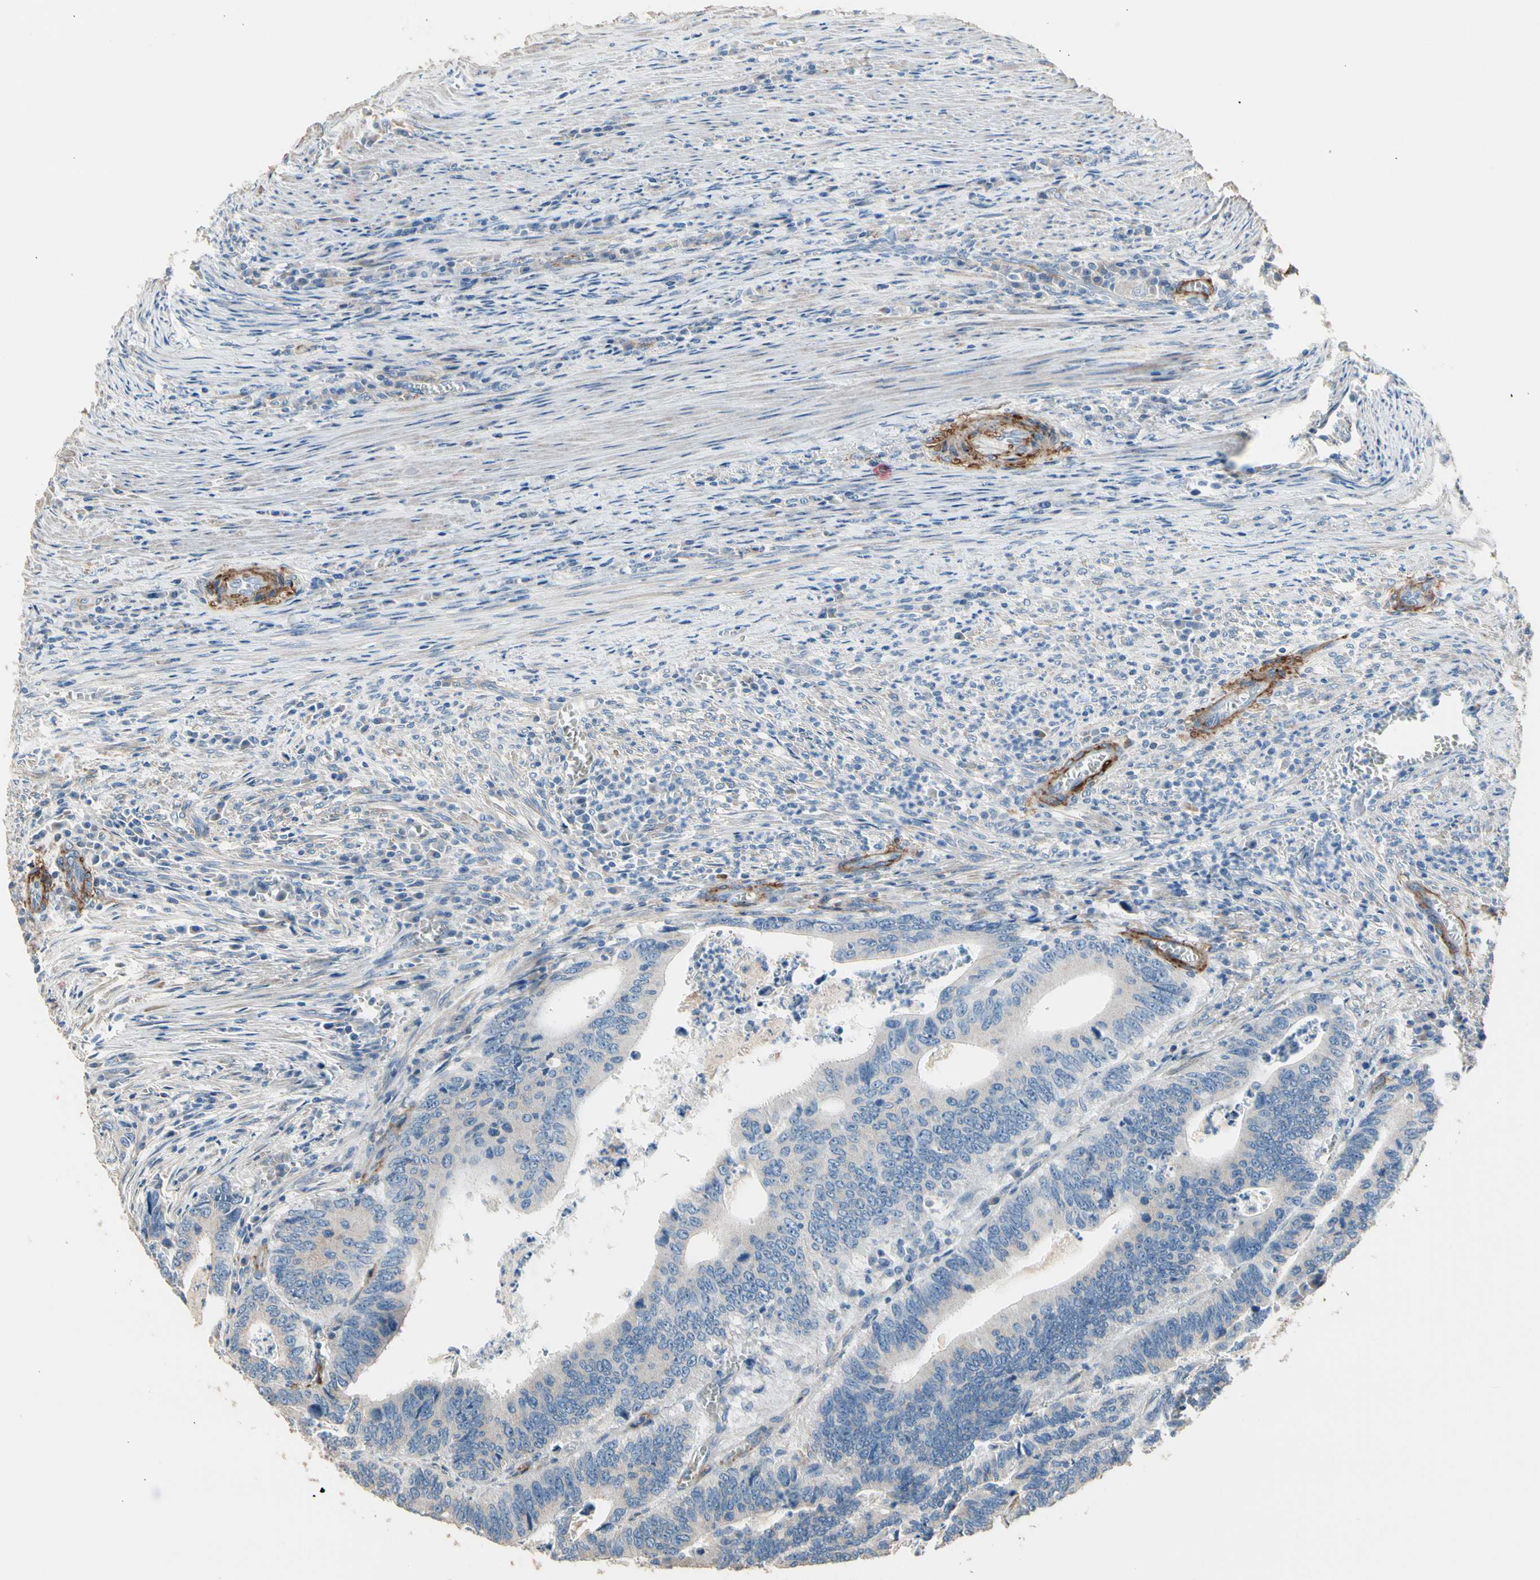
{"staining": {"intensity": "weak", "quantity": "<25%", "location": "cytoplasmic/membranous"}, "tissue": "colorectal cancer", "cell_type": "Tumor cells", "image_type": "cancer", "snomed": [{"axis": "morphology", "description": "Adenocarcinoma, NOS"}, {"axis": "topography", "description": "Colon"}], "caption": "Immunohistochemistry (IHC) histopathology image of human colorectal cancer (adenocarcinoma) stained for a protein (brown), which shows no staining in tumor cells.", "gene": "SUSD2", "patient": {"sex": "male", "age": 72}}